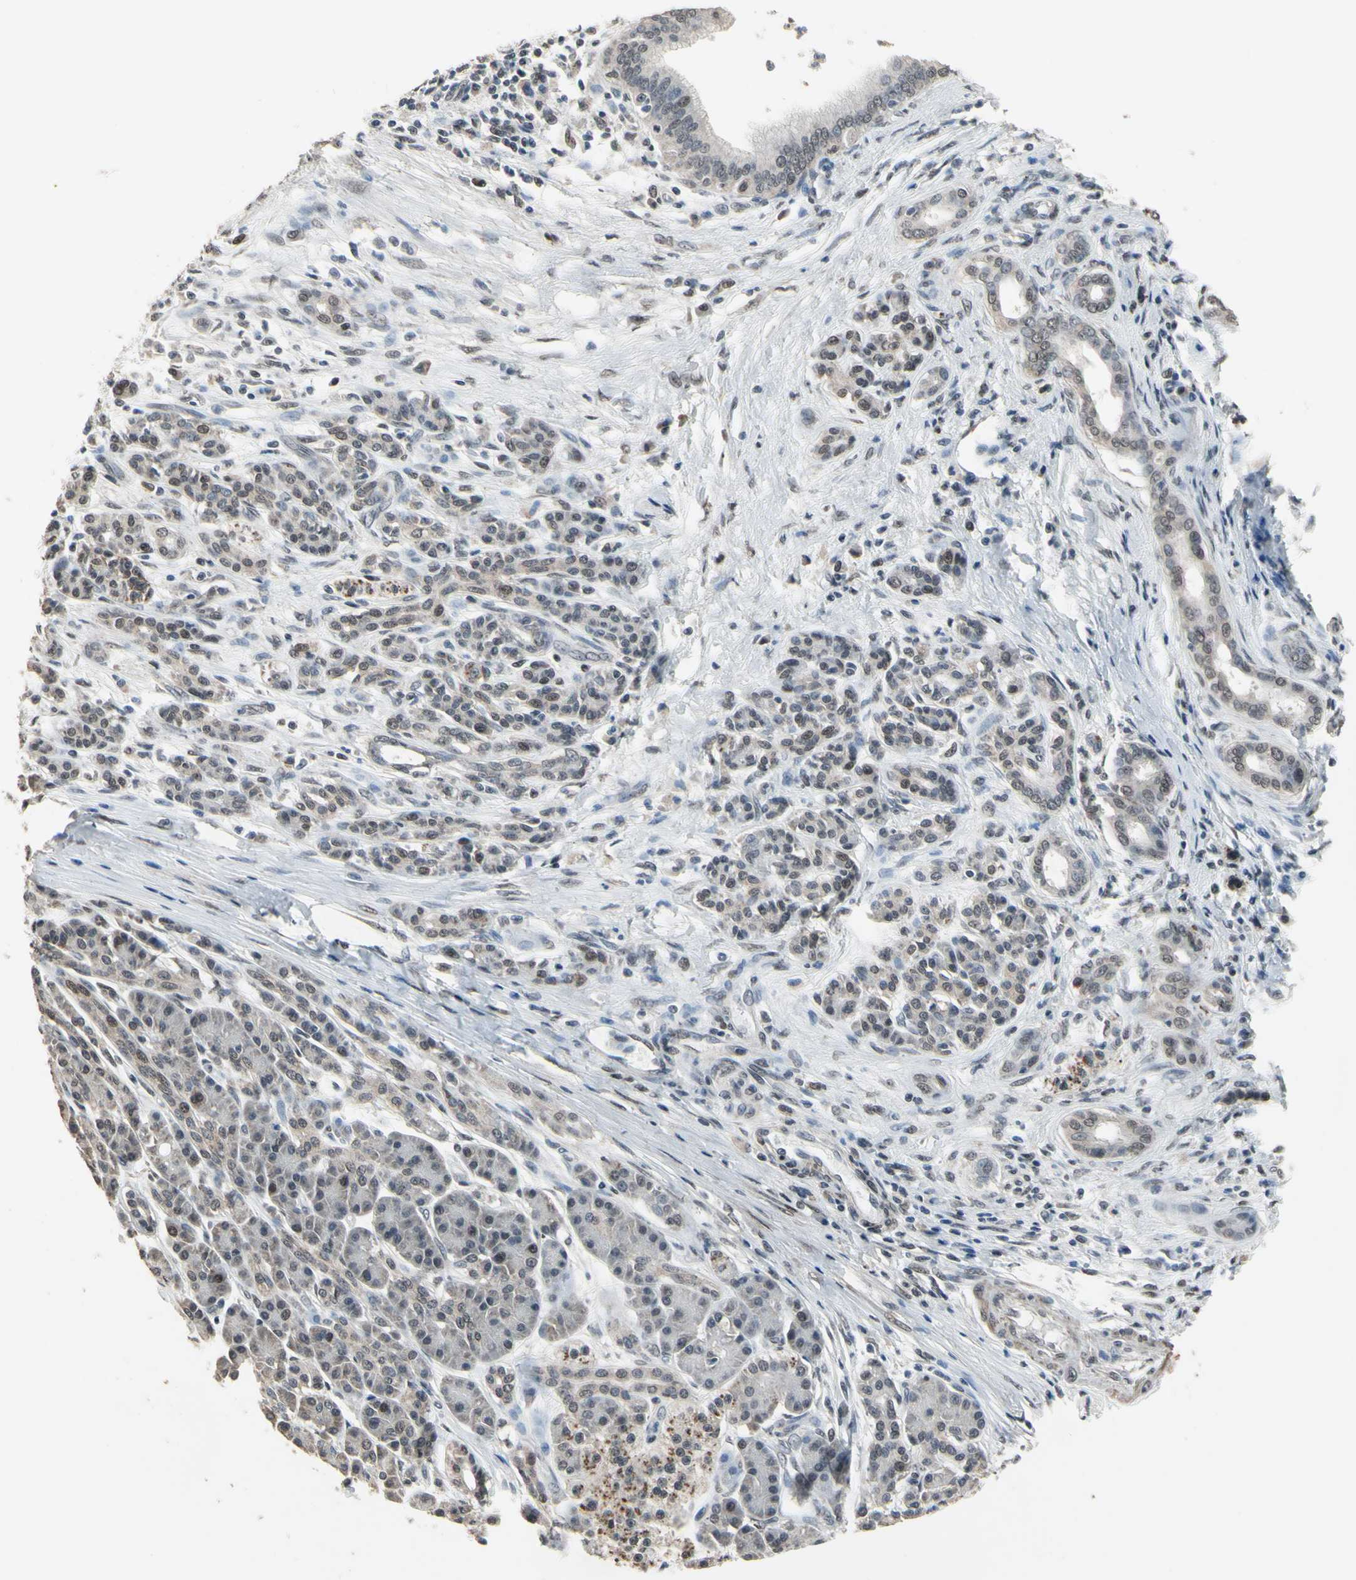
{"staining": {"intensity": "weak", "quantity": "25%-75%", "location": "nuclear"}, "tissue": "pancreatic cancer", "cell_type": "Tumor cells", "image_type": "cancer", "snomed": [{"axis": "morphology", "description": "Adenocarcinoma, NOS"}, {"axis": "topography", "description": "Pancreas"}], "caption": "A brown stain labels weak nuclear expression of a protein in pancreatic cancer (adenocarcinoma) tumor cells.", "gene": "ZNF174", "patient": {"sex": "male", "age": 59}}